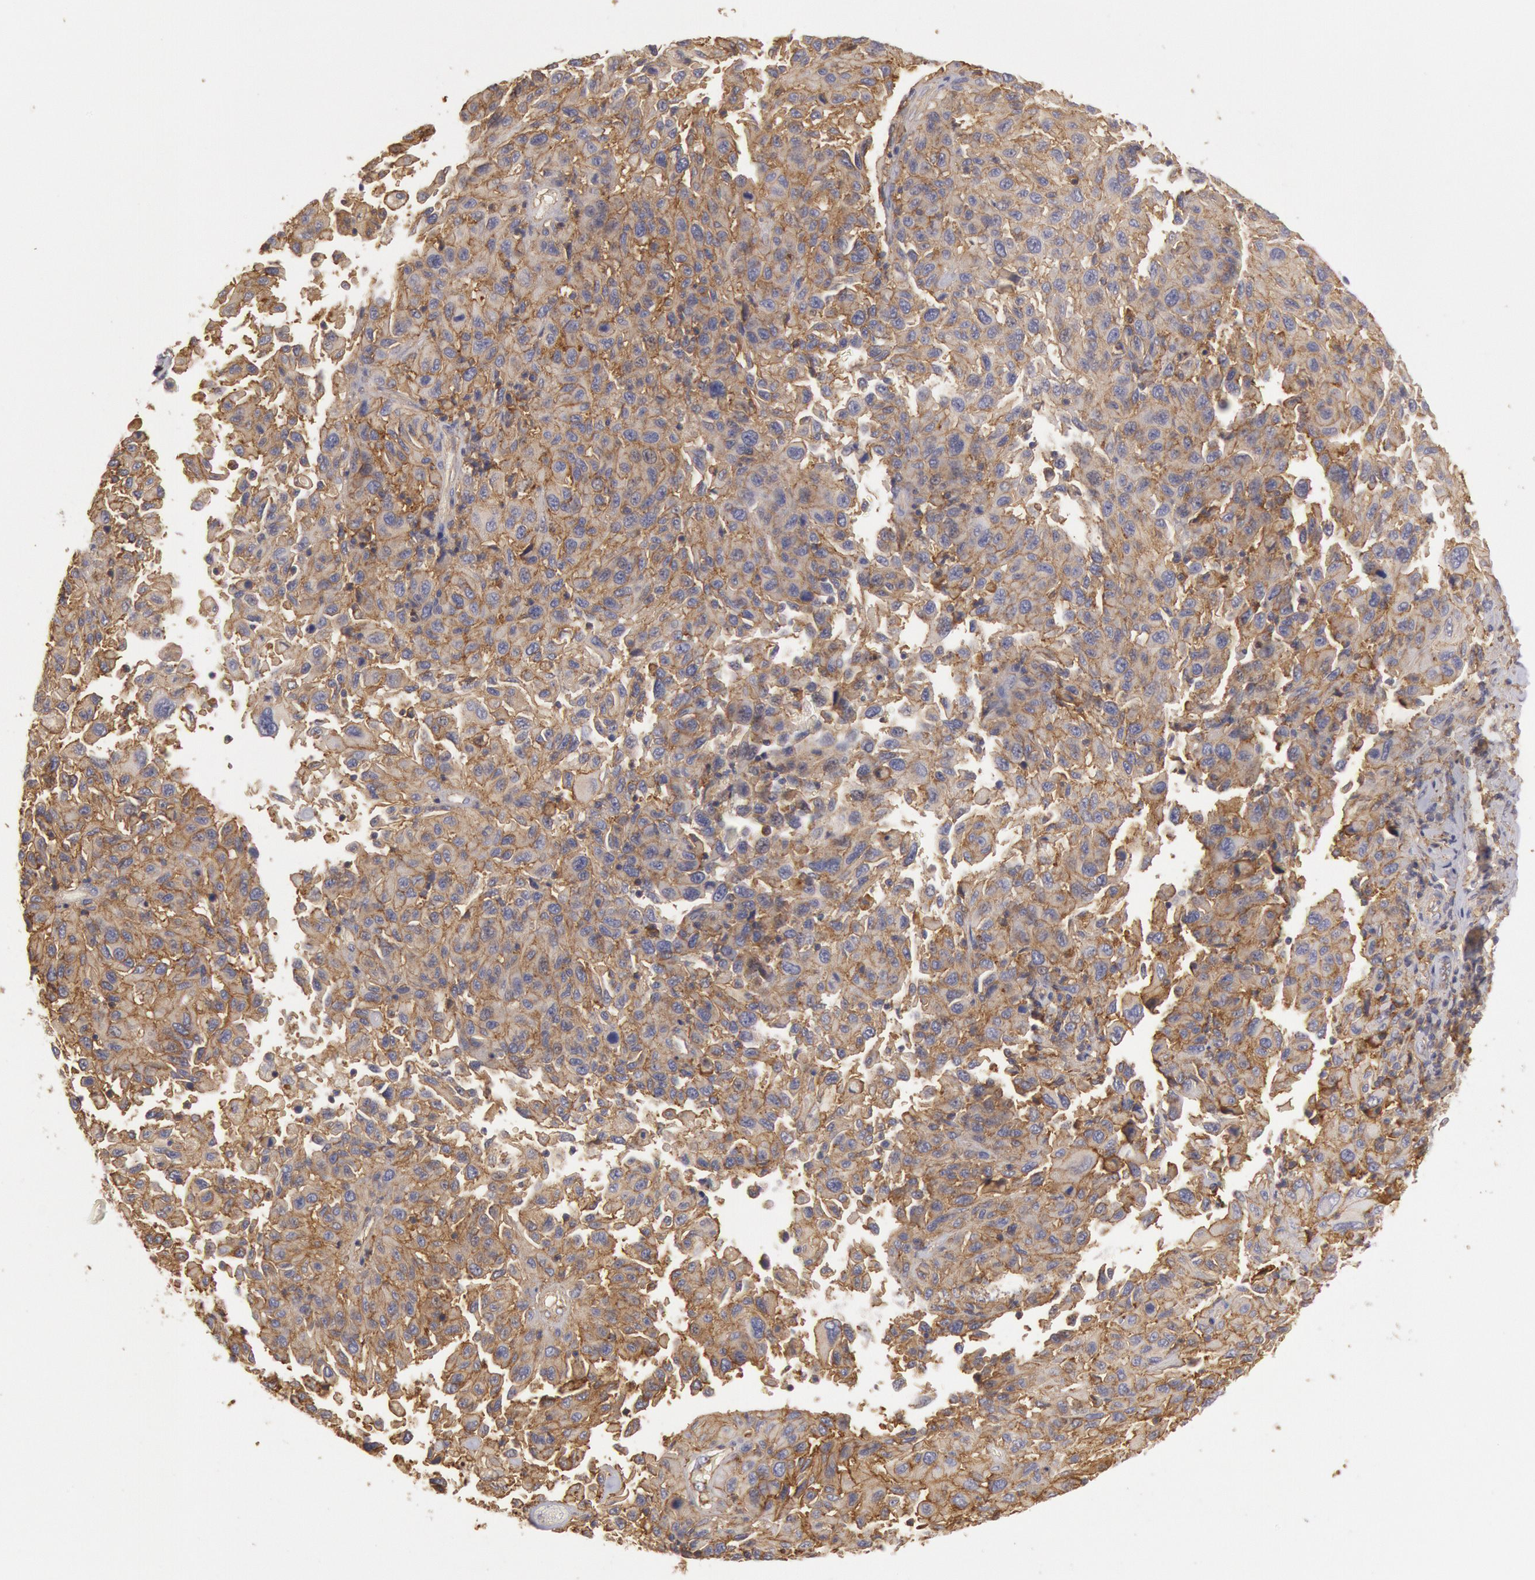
{"staining": {"intensity": "moderate", "quantity": ">75%", "location": "cytoplasmic/membranous"}, "tissue": "melanoma", "cell_type": "Tumor cells", "image_type": "cancer", "snomed": [{"axis": "morphology", "description": "Malignant melanoma, NOS"}, {"axis": "topography", "description": "Skin"}], "caption": "Tumor cells show medium levels of moderate cytoplasmic/membranous staining in approximately >75% of cells in human malignant melanoma.", "gene": "SNAP23", "patient": {"sex": "female", "age": 77}}